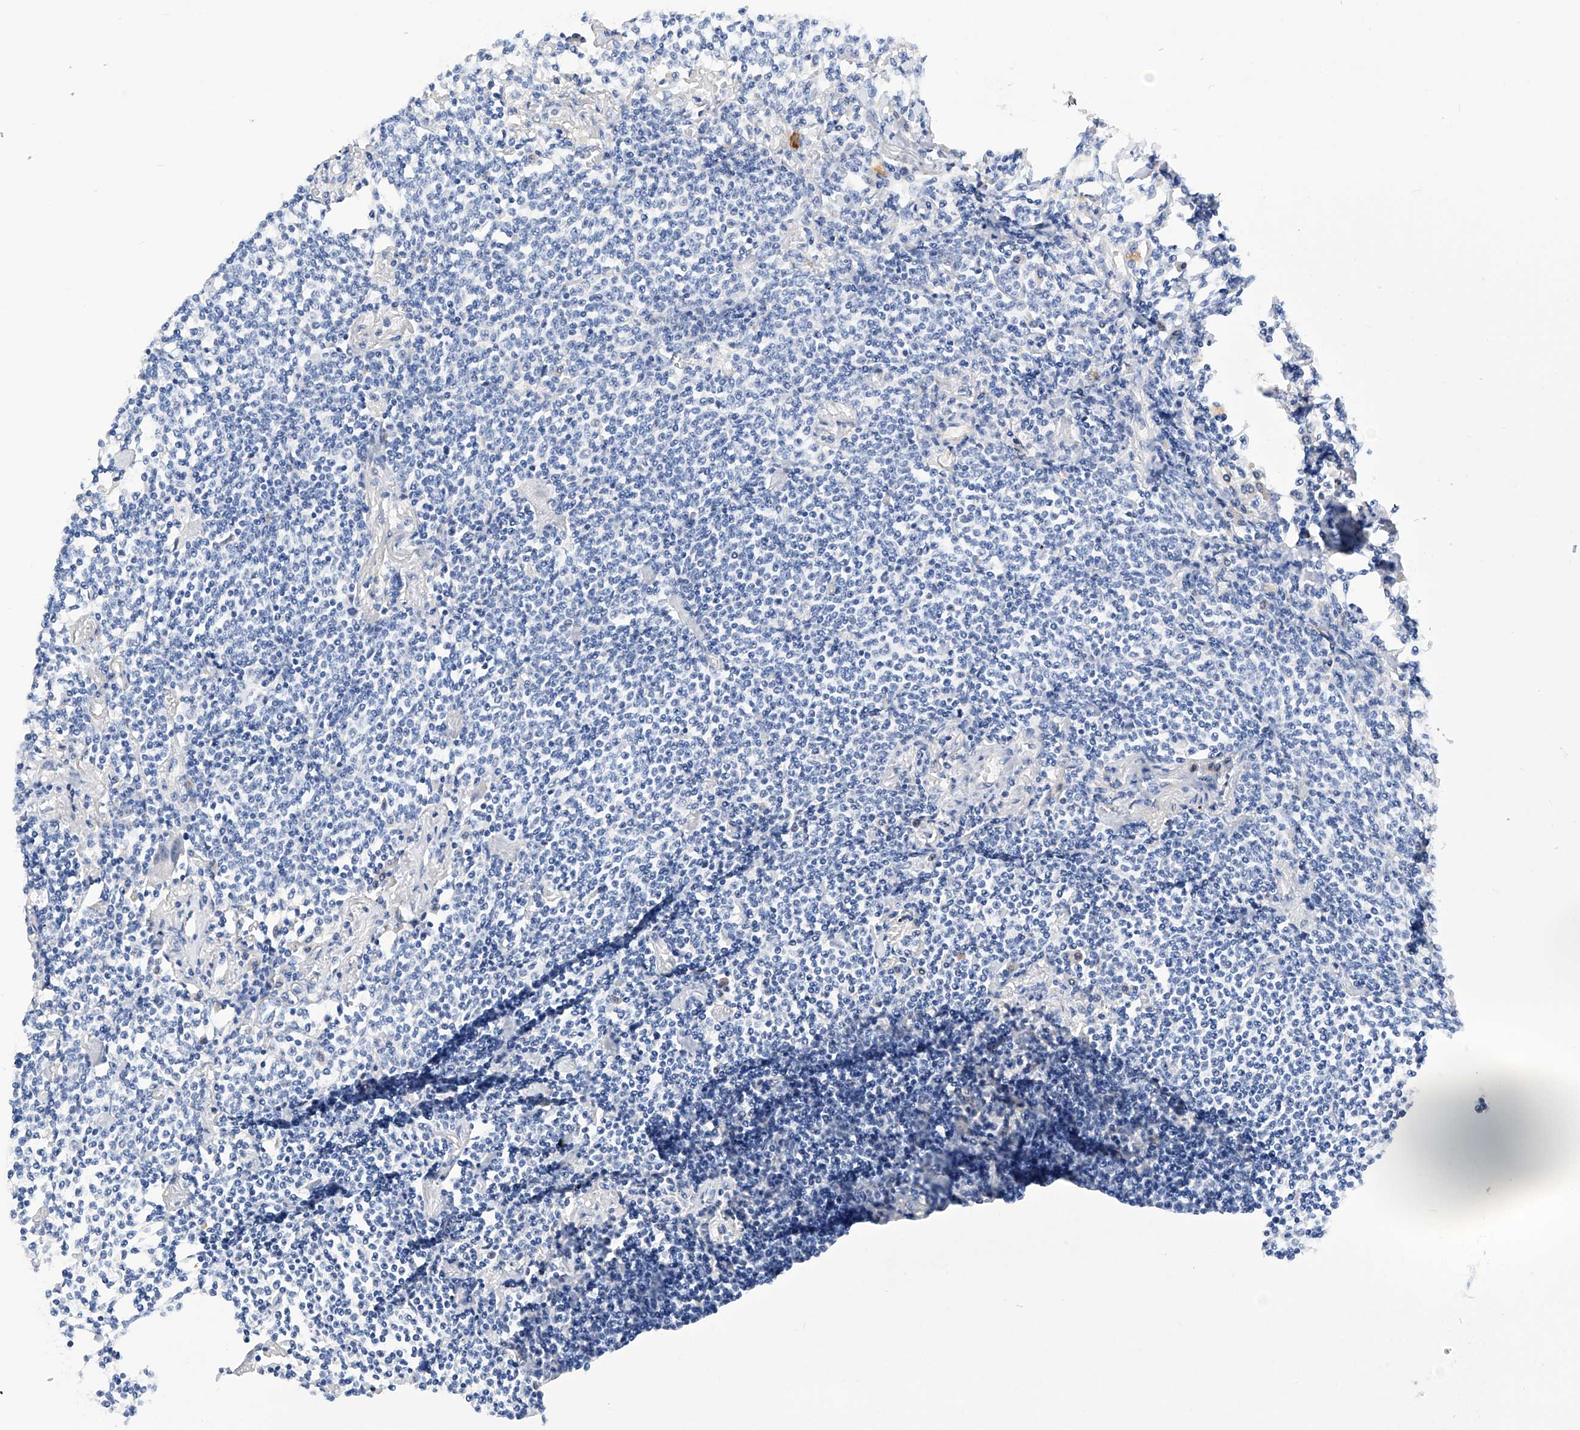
{"staining": {"intensity": "negative", "quantity": "none", "location": "none"}, "tissue": "lymphoma", "cell_type": "Tumor cells", "image_type": "cancer", "snomed": [{"axis": "morphology", "description": "Malignant lymphoma, non-Hodgkin's type, Low grade"}, {"axis": "topography", "description": "Lung"}], "caption": "Immunohistochemistry (IHC) histopathology image of low-grade malignant lymphoma, non-Hodgkin's type stained for a protein (brown), which exhibits no positivity in tumor cells.", "gene": "PGM3", "patient": {"sex": "female", "age": 71}}